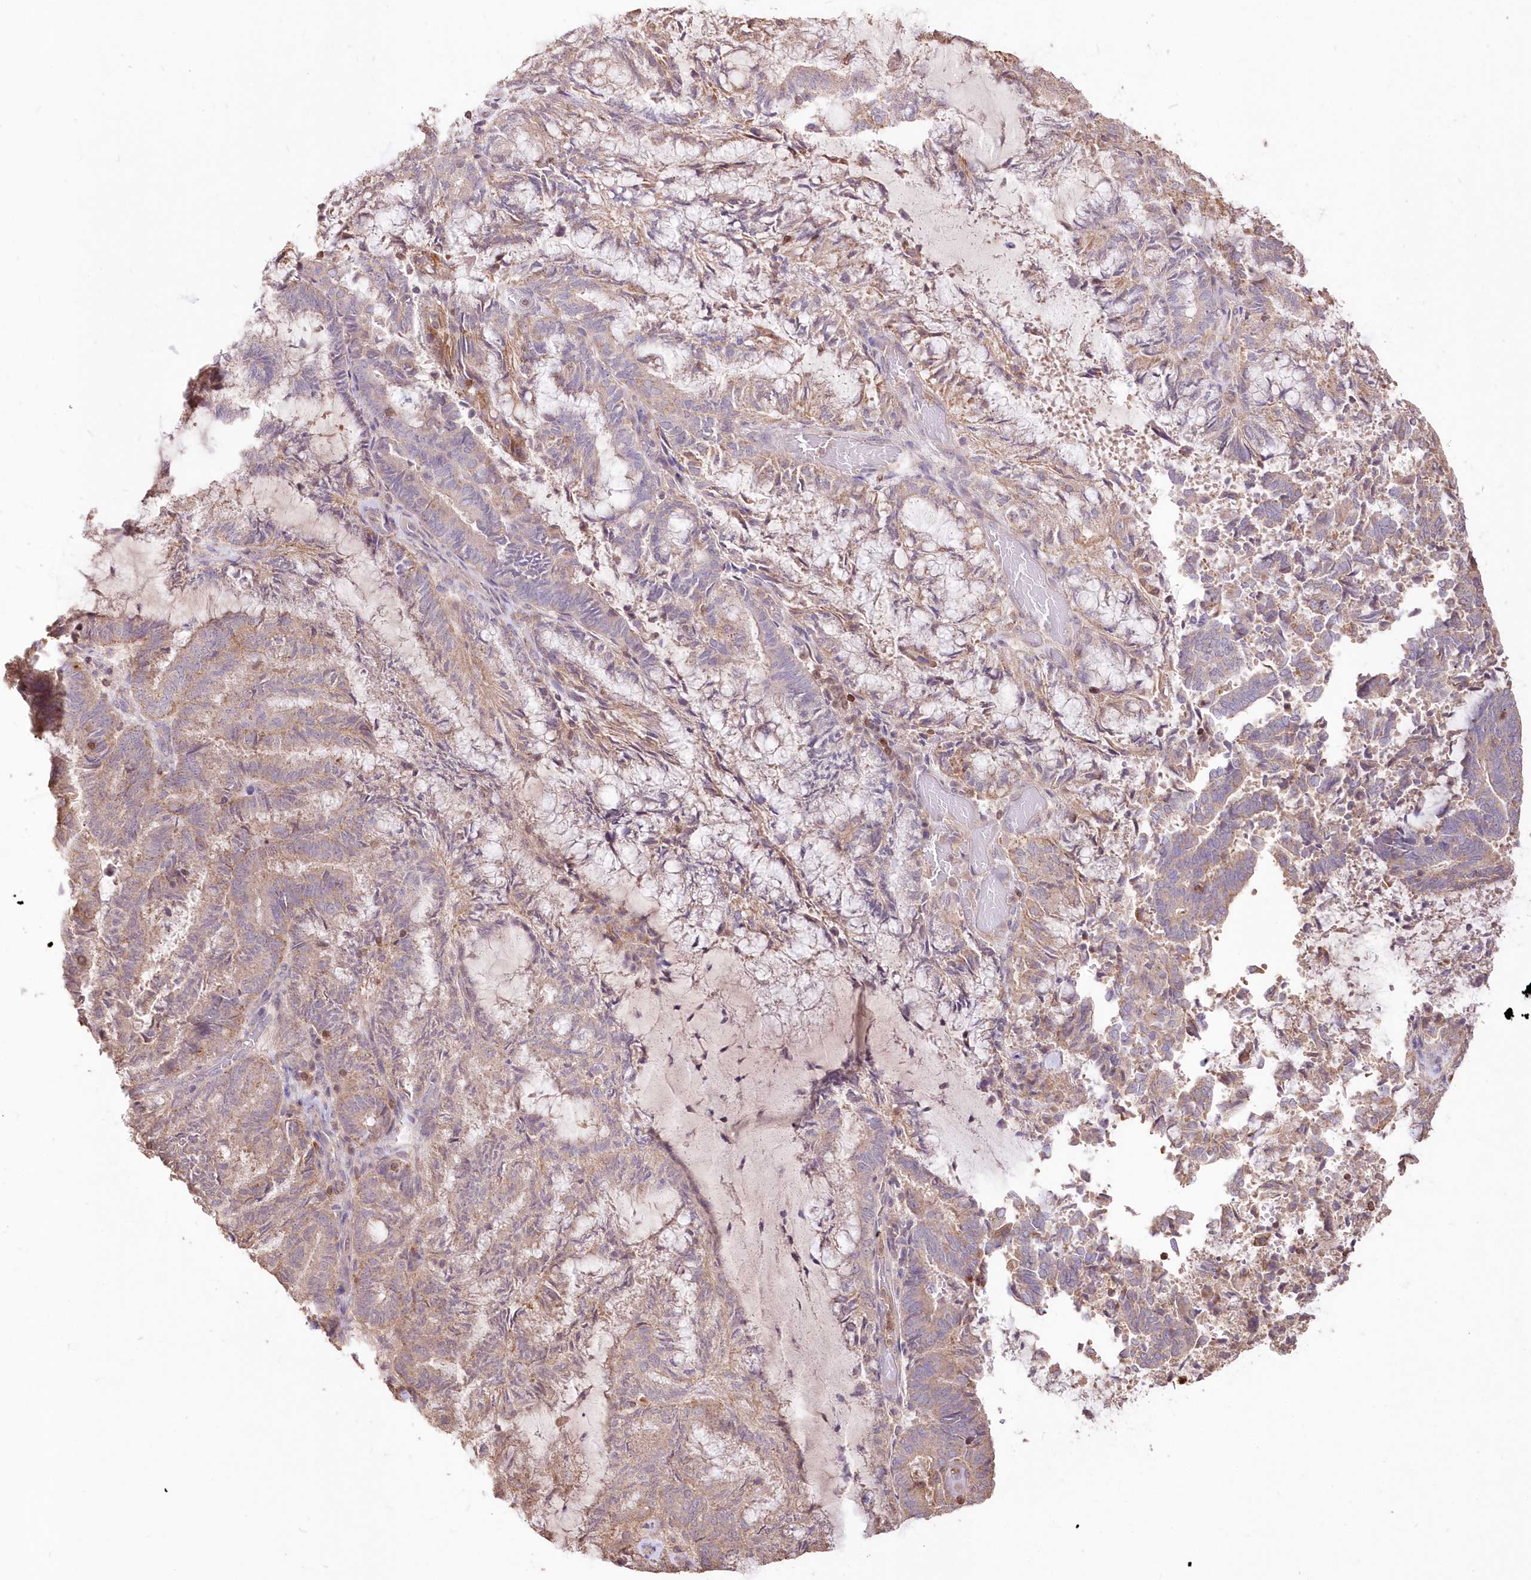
{"staining": {"intensity": "weak", "quantity": "<25%", "location": "cytoplasmic/membranous"}, "tissue": "endometrial cancer", "cell_type": "Tumor cells", "image_type": "cancer", "snomed": [{"axis": "morphology", "description": "Adenocarcinoma, NOS"}, {"axis": "topography", "description": "Endometrium"}], "caption": "Tumor cells show no significant protein staining in endometrial cancer (adenocarcinoma).", "gene": "STK17B", "patient": {"sex": "female", "age": 80}}